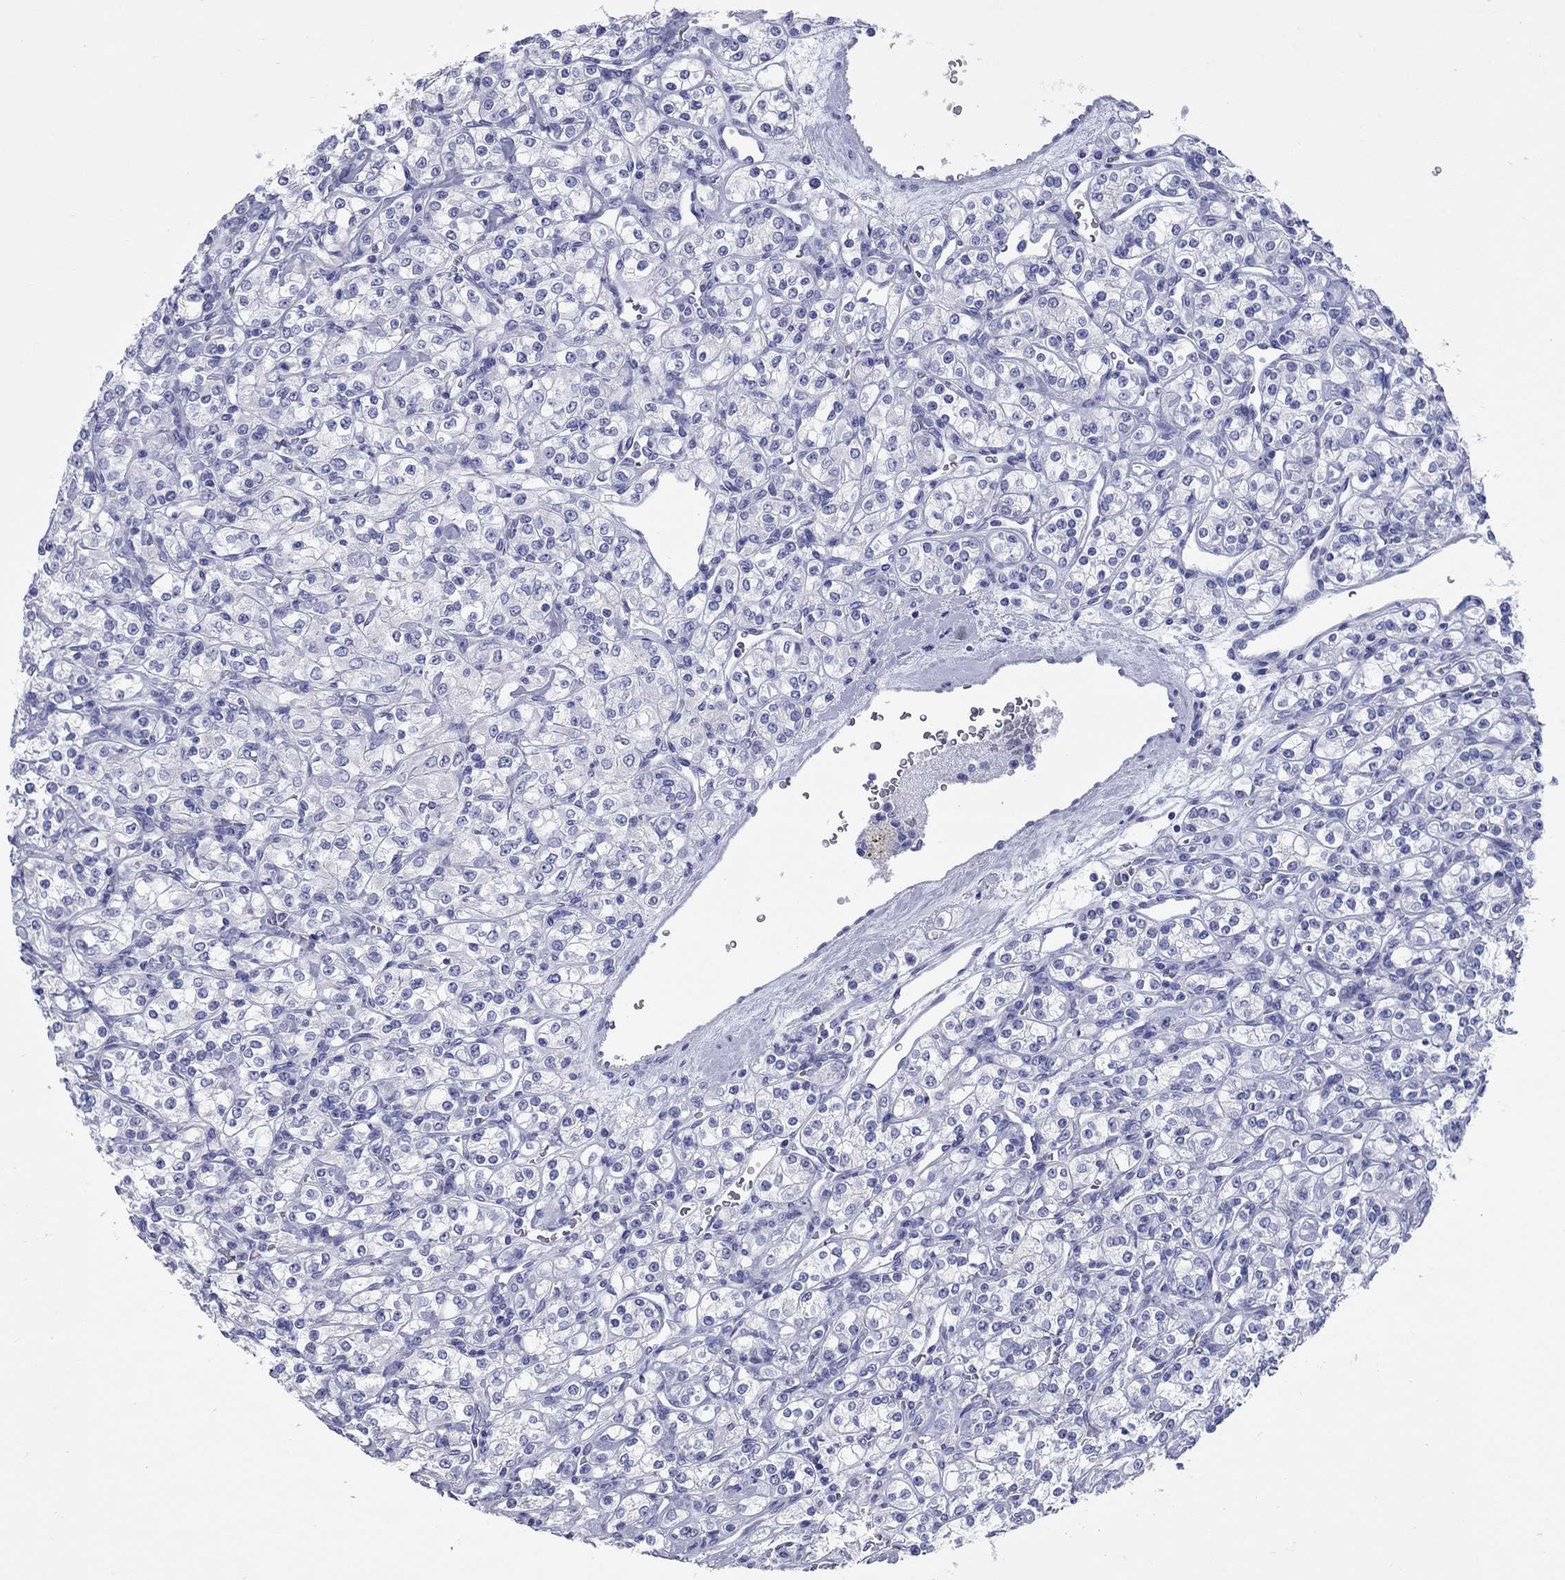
{"staining": {"intensity": "negative", "quantity": "none", "location": "none"}, "tissue": "renal cancer", "cell_type": "Tumor cells", "image_type": "cancer", "snomed": [{"axis": "morphology", "description": "Adenocarcinoma, NOS"}, {"axis": "topography", "description": "Kidney"}], "caption": "Tumor cells are negative for brown protein staining in renal adenocarcinoma.", "gene": "CCNA1", "patient": {"sex": "male", "age": 77}}